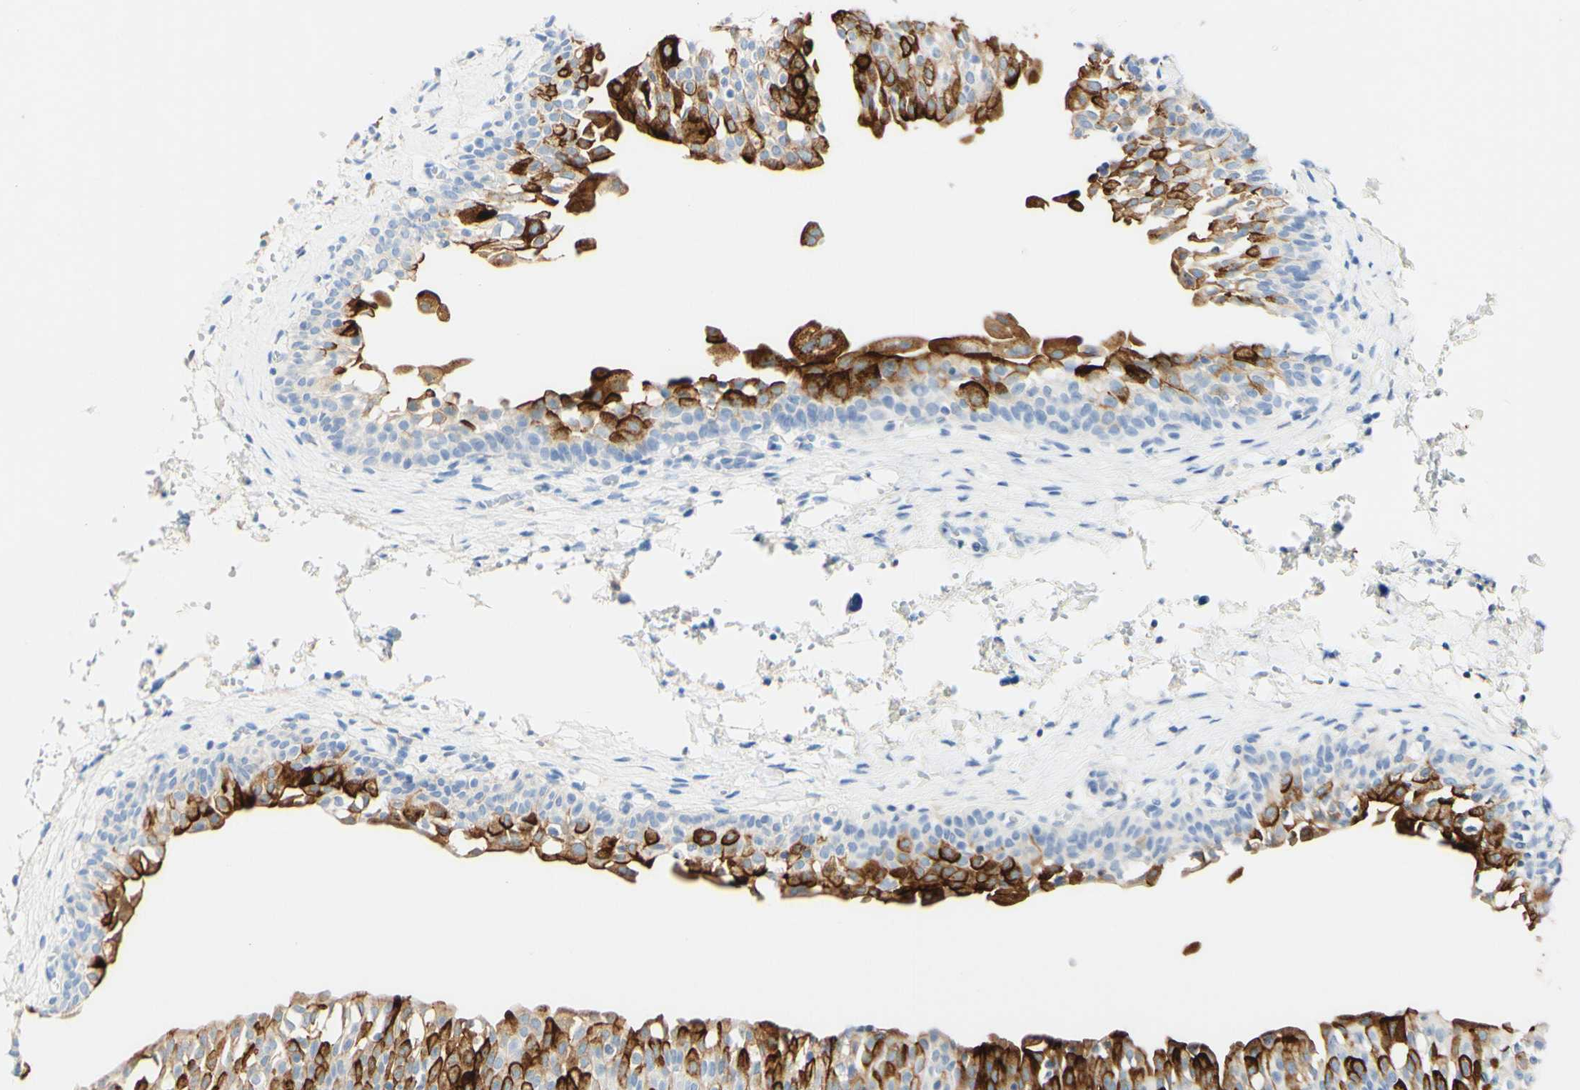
{"staining": {"intensity": "strong", "quantity": "25%-75%", "location": "cytoplasmic/membranous"}, "tissue": "urinary bladder", "cell_type": "Urothelial cells", "image_type": "normal", "snomed": [{"axis": "morphology", "description": "Normal tissue, NOS"}, {"axis": "topography", "description": "Urinary bladder"}], "caption": "This is an image of immunohistochemistry staining of unremarkable urinary bladder, which shows strong expression in the cytoplasmic/membranous of urothelial cells.", "gene": "PIGR", "patient": {"sex": "male", "age": 55}}